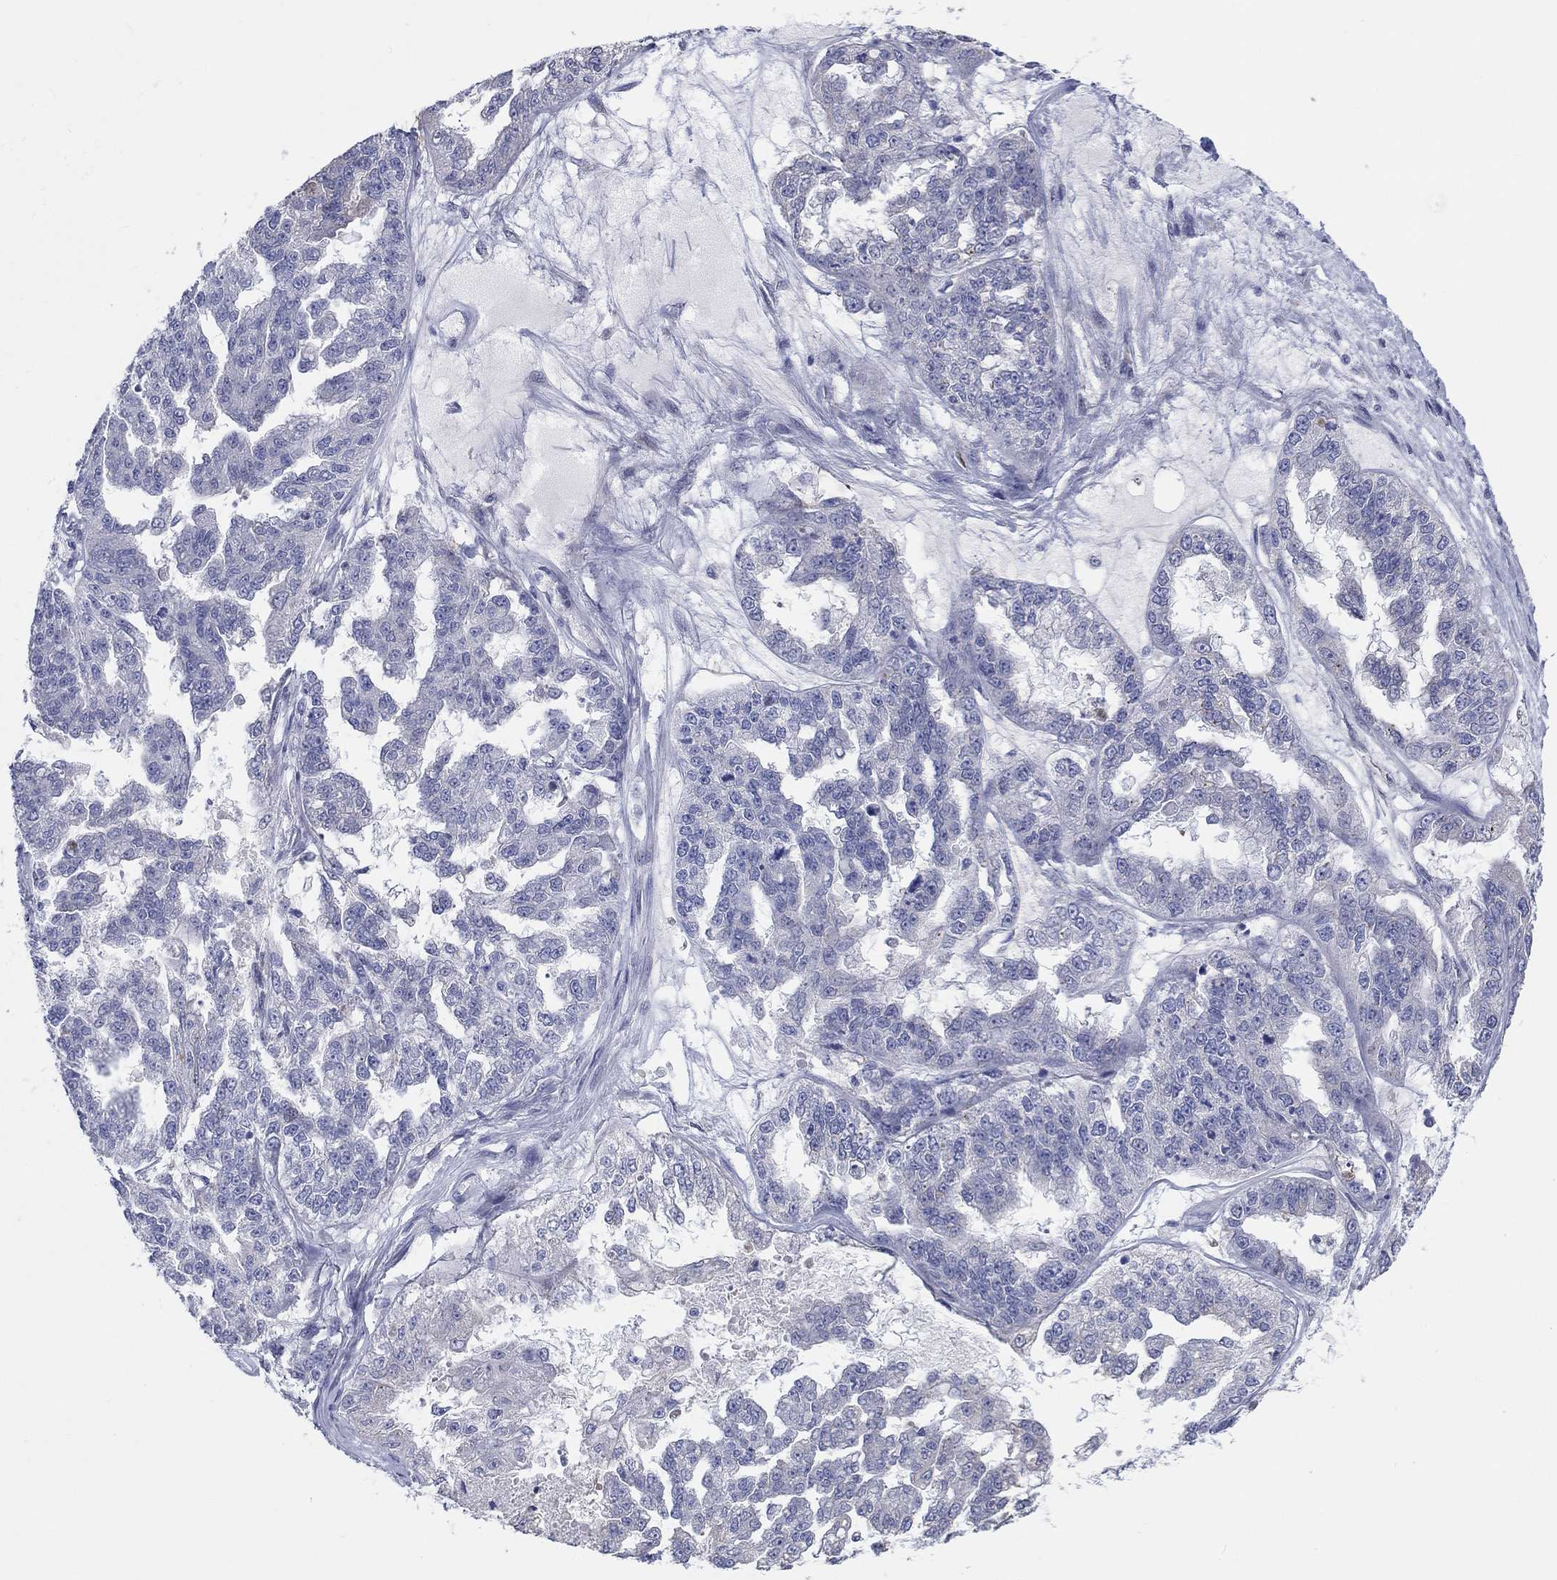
{"staining": {"intensity": "negative", "quantity": "none", "location": "none"}, "tissue": "ovarian cancer", "cell_type": "Tumor cells", "image_type": "cancer", "snomed": [{"axis": "morphology", "description": "Cystadenocarcinoma, serous, NOS"}, {"axis": "topography", "description": "Ovary"}], "caption": "This is an IHC photomicrograph of ovarian cancer. There is no positivity in tumor cells.", "gene": "LRRC4C", "patient": {"sex": "female", "age": 58}}